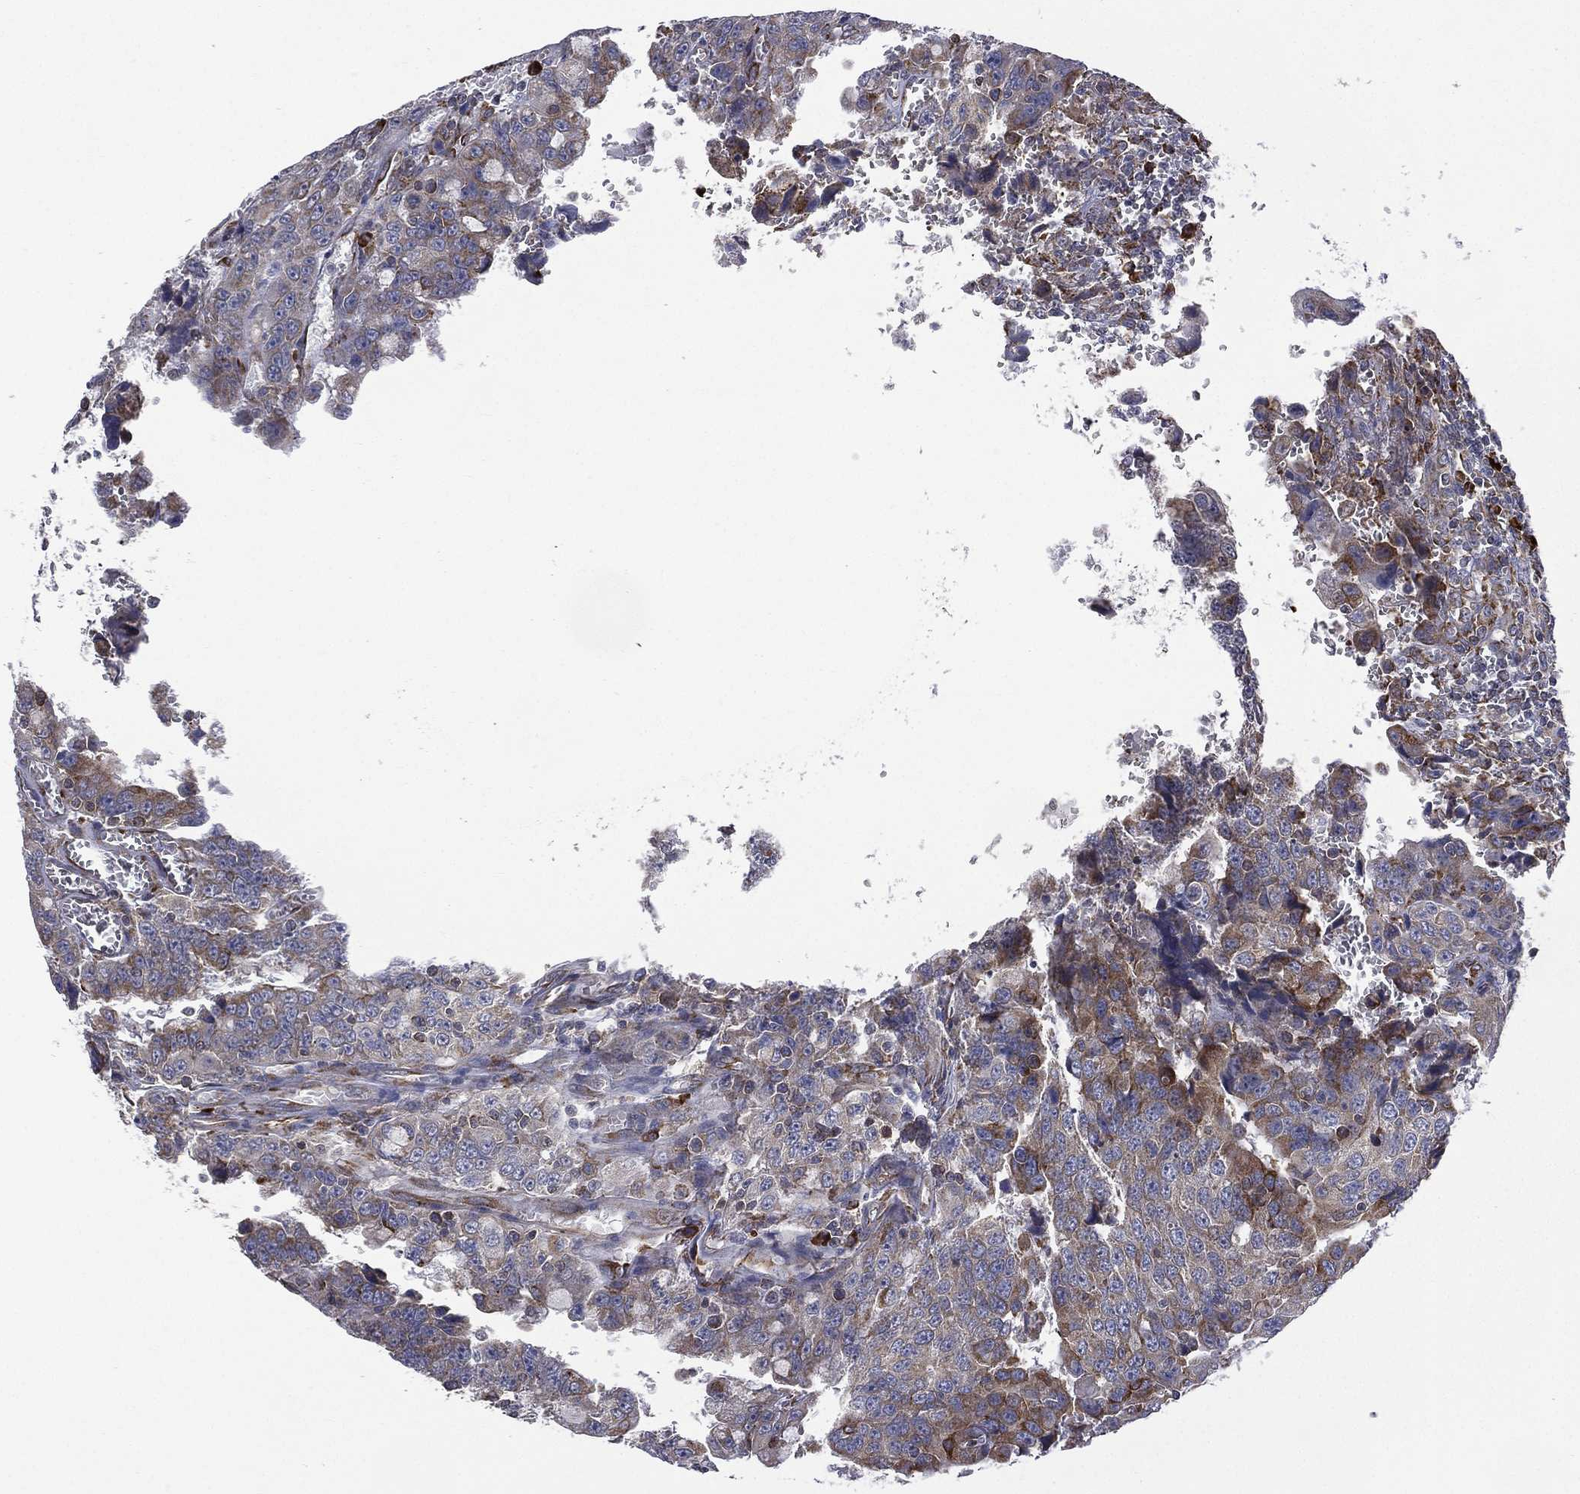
{"staining": {"intensity": "strong", "quantity": "<25%", "location": "cytoplasmic/membranous"}, "tissue": "urothelial cancer", "cell_type": "Tumor cells", "image_type": "cancer", "snomed": [{"axis": "morphology", "description": "Urothelial carcinoma, NOS"}, {"axis": "morphology", "description": "Urothelial carcinoma, High grade"}, {"axis": "topography", "description": "Urinary bladder"}], "caption": "The photomicrograph reveals staining of transitional cell carcinoma, revealing strong cytoplasmic/membranous protein positivity (brown color) within tumor cells.", "gene": "C20orf96", "patient": {"sex": "female", "age": 73}}